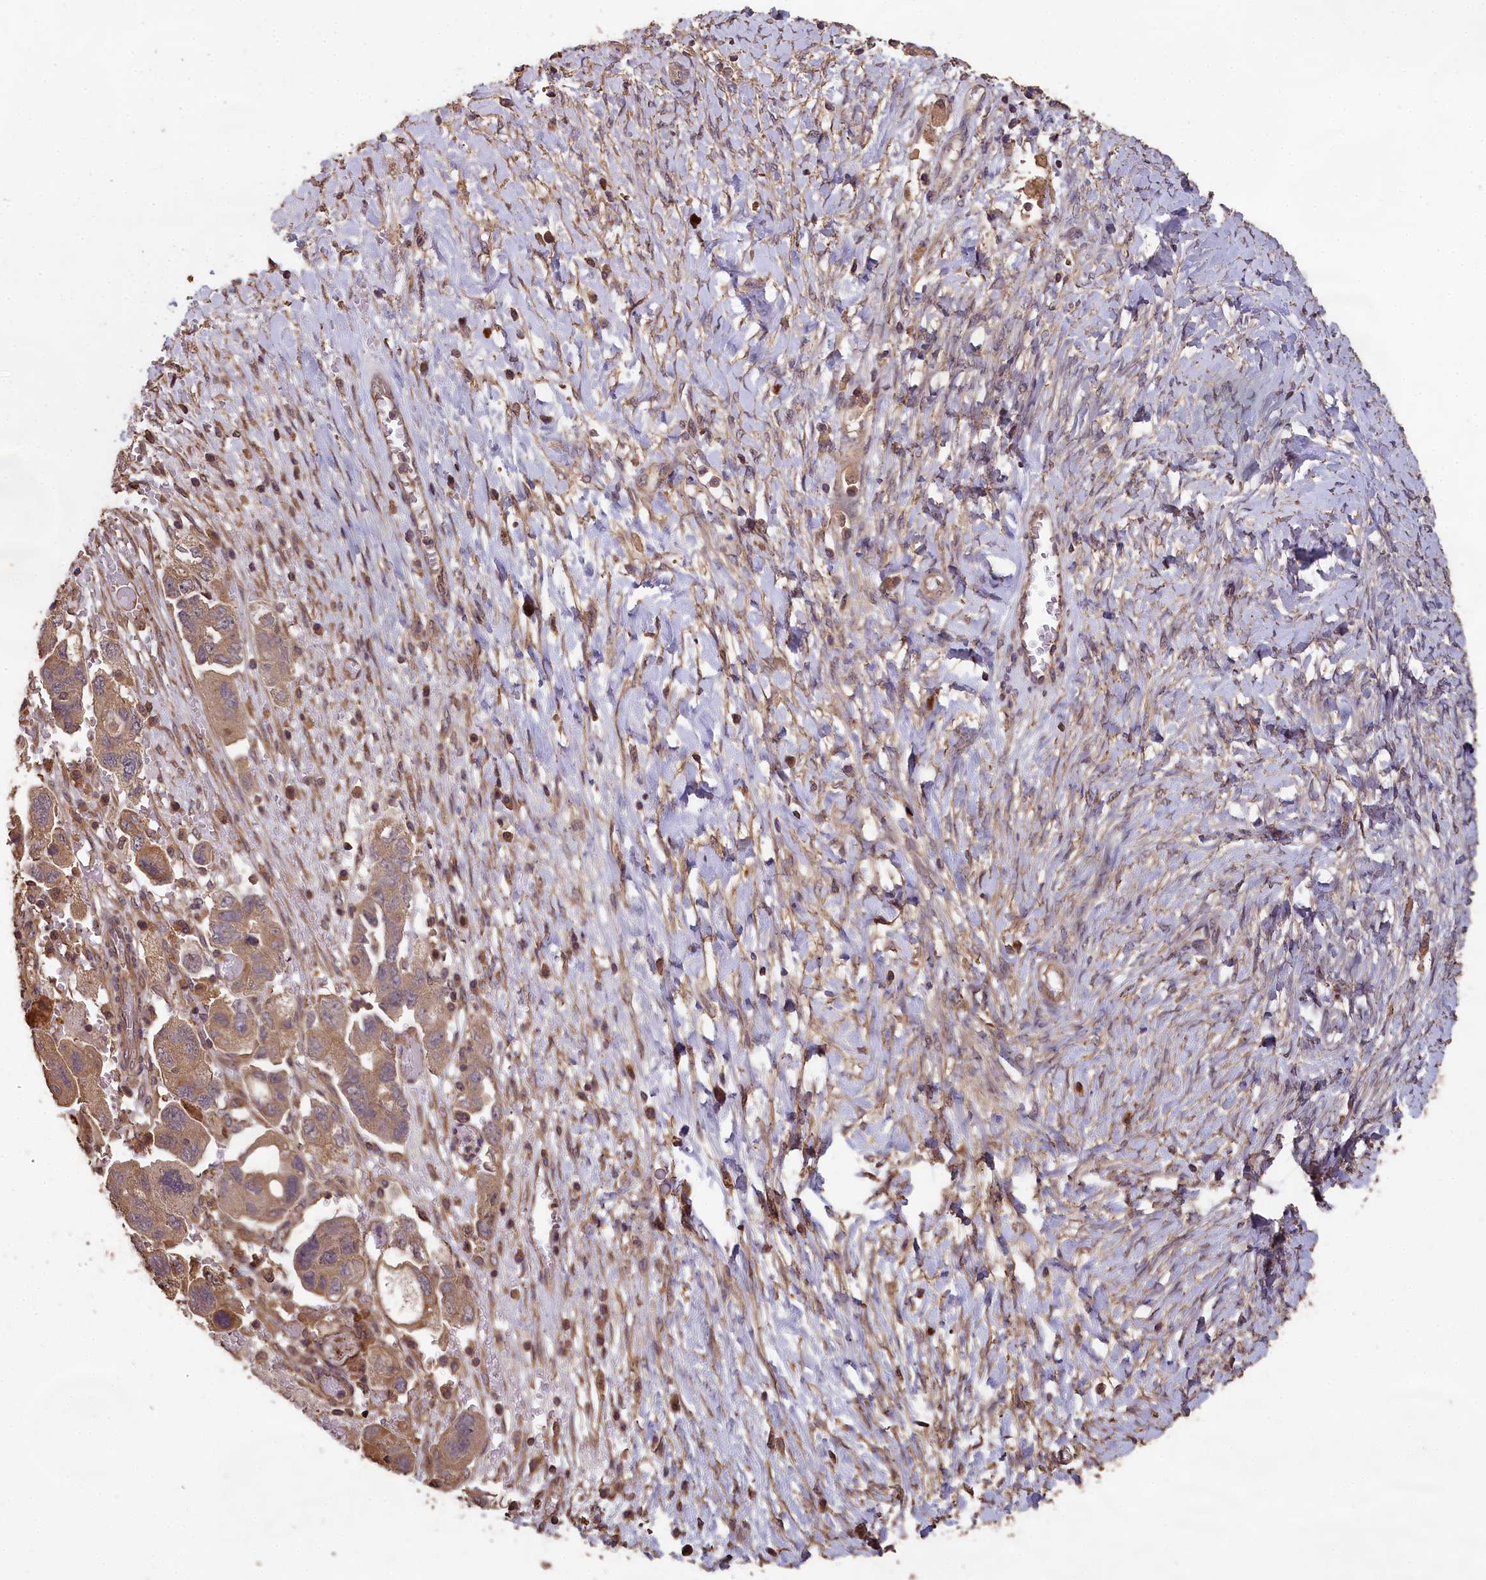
{"staining": {"intensity": "weak", "quantity": ">75%", "location": "cytoplasmic/membranous"}, "tissue": "ovarian cancer", "cell_type": "Tumor cells", "image_type": "cancer", "snomed": [{"axis": "morphology", "description": "Carcinoma, NOS"}, {"axis": "morphology", "description": "Cystadenocarcinoma, serous, NOS"}, {"axis": "topography", "description": "Ovary"}], "caption": "Protein staining of serous cystadenocarcinoma (ovarian) tissue displays weak cytoplasmic/membranous positivity in about >75% of tumor cells.", "gene": "CHD9", "patient": {"sex": "female", "age": 69}}